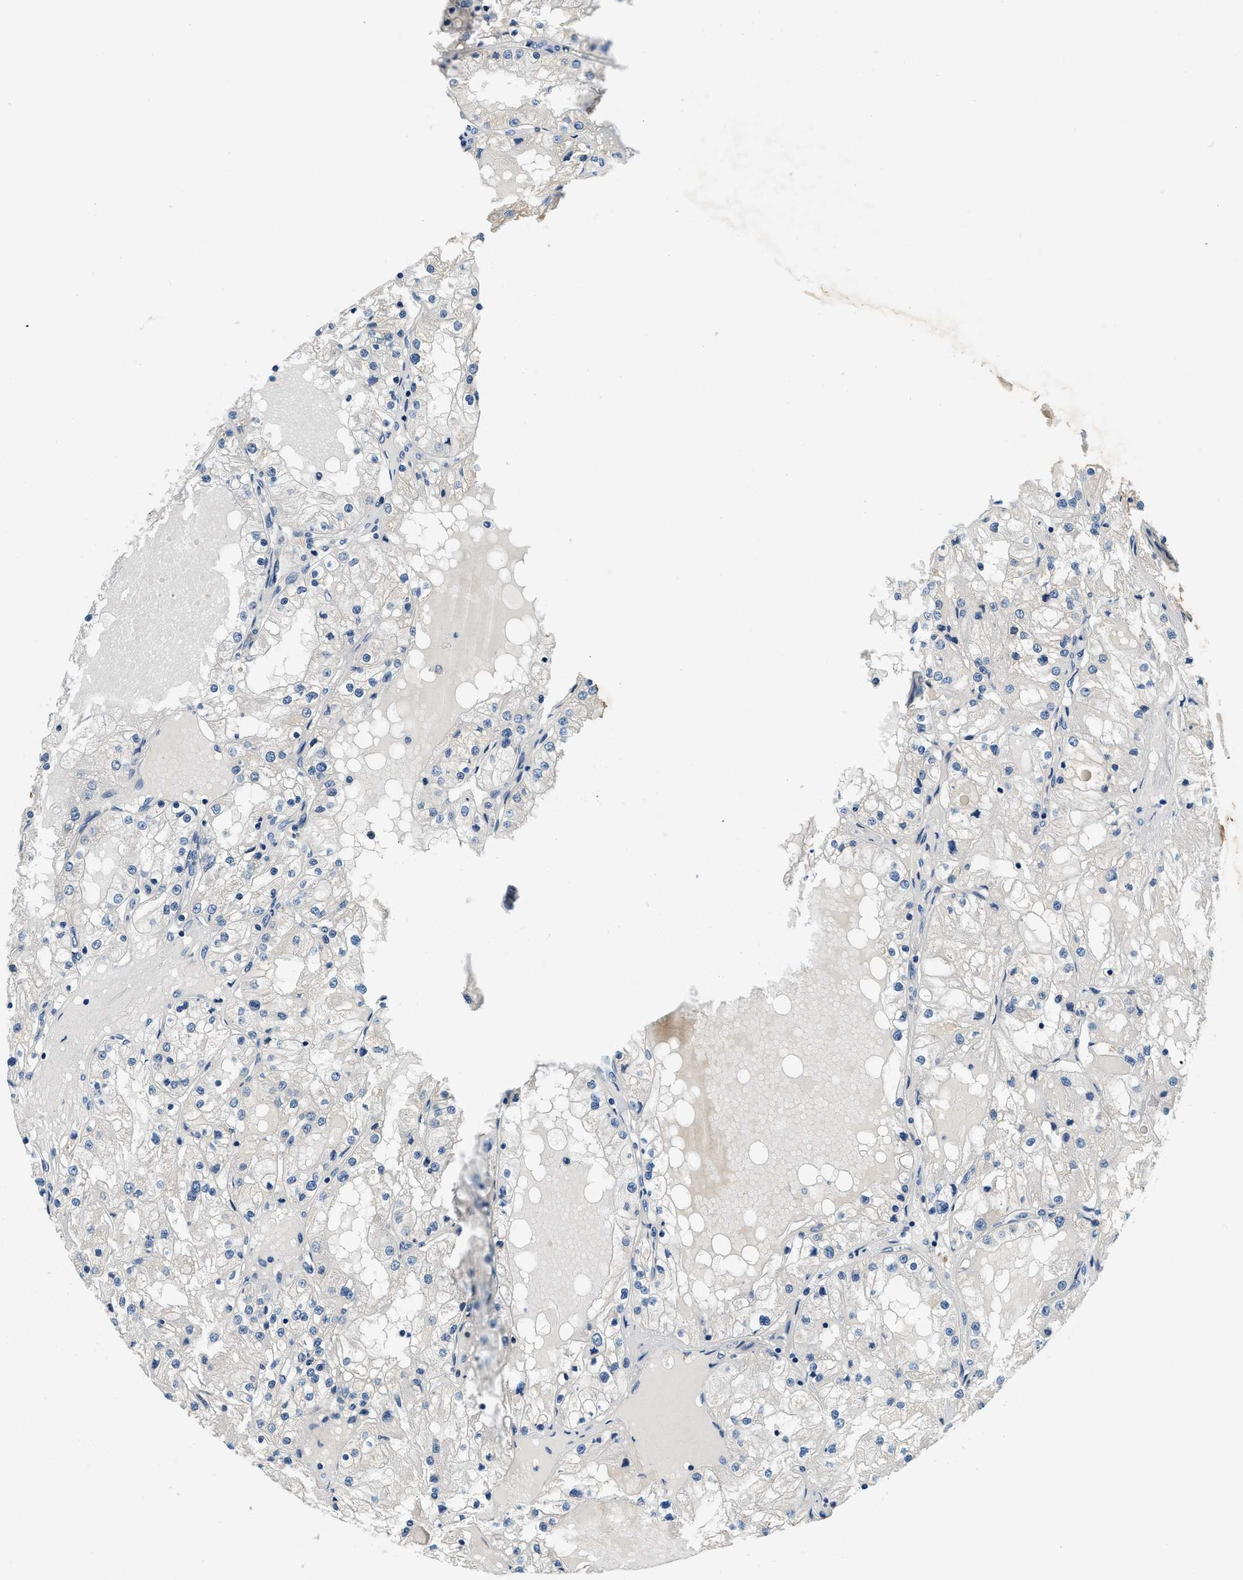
{"staining": {"intensity": "negative", "quantity": "none", "location": "none"}, "tissue": "renal cancer", "cell_type": "Tumor cells", "image_type": "cancer", "snomed": [{"axis": "morphology", "description": "Adenocarcinoma, NOS"}, {"axis": "topography", "description": "Kidney"}], "caption": "Immunohistochemical staining of human adenocarcinoma (renal) demonstrates no significant expression in tumor cells.", "gene": "ALDH3A2", "patient": {"sex": "male", "age": 68}}